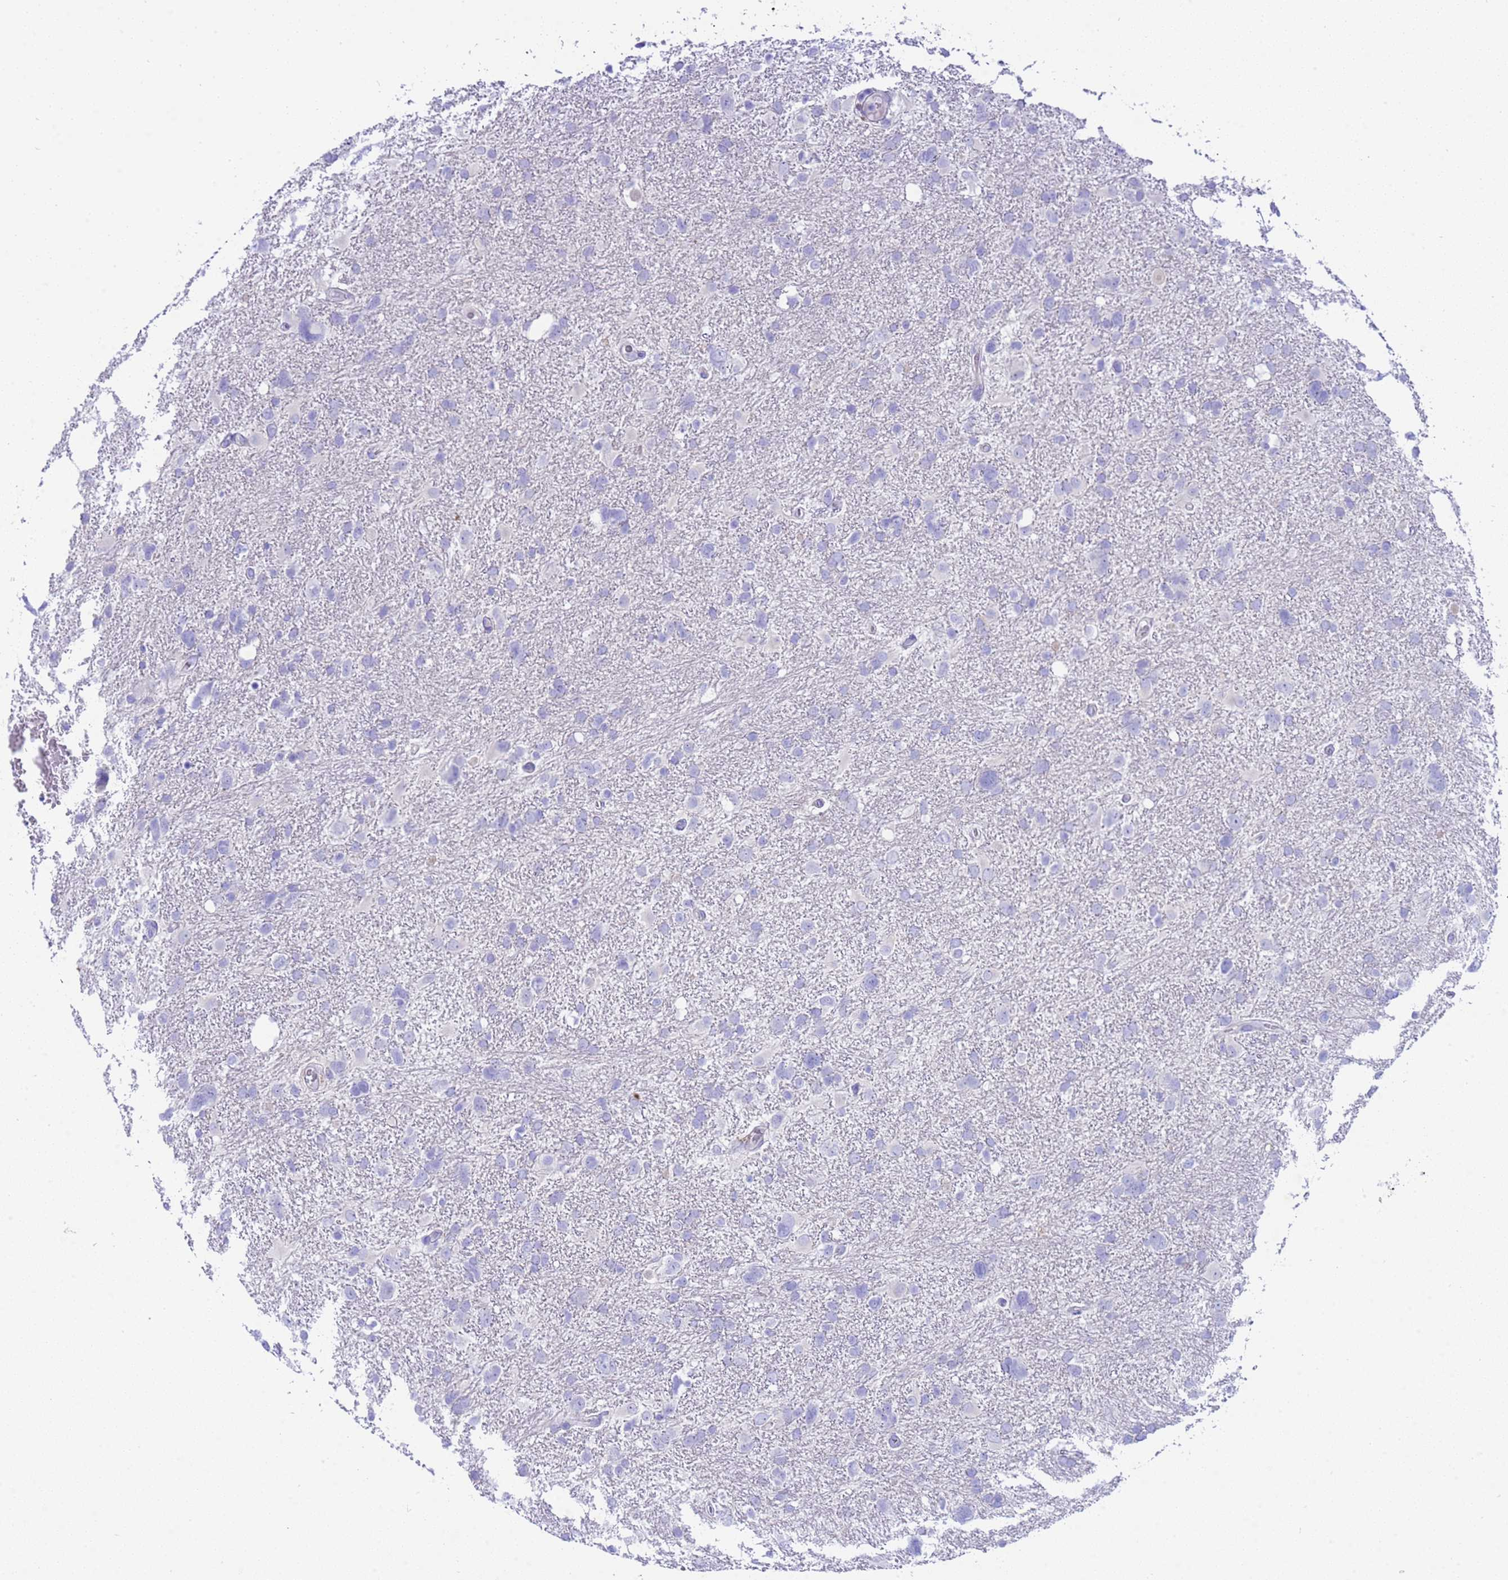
{"staining": {"intensity": "negative", "quantity": "none", "location": "none"}, "tissue": "glioma", "cell_type": "Tumor cells", "image_type": "cancer", "snomed": [{"axis": "morphology", "description": "Glioma, malignant, High grade"}, {"axis": "topography", "description": "Brain"}], "caption": "Human glioma stained for a protein using immunohistochemistry (IHC) exhibits no staining in tumor cells.", "gene": "USP38", "patient": {"sex": "male", "age": 61}}